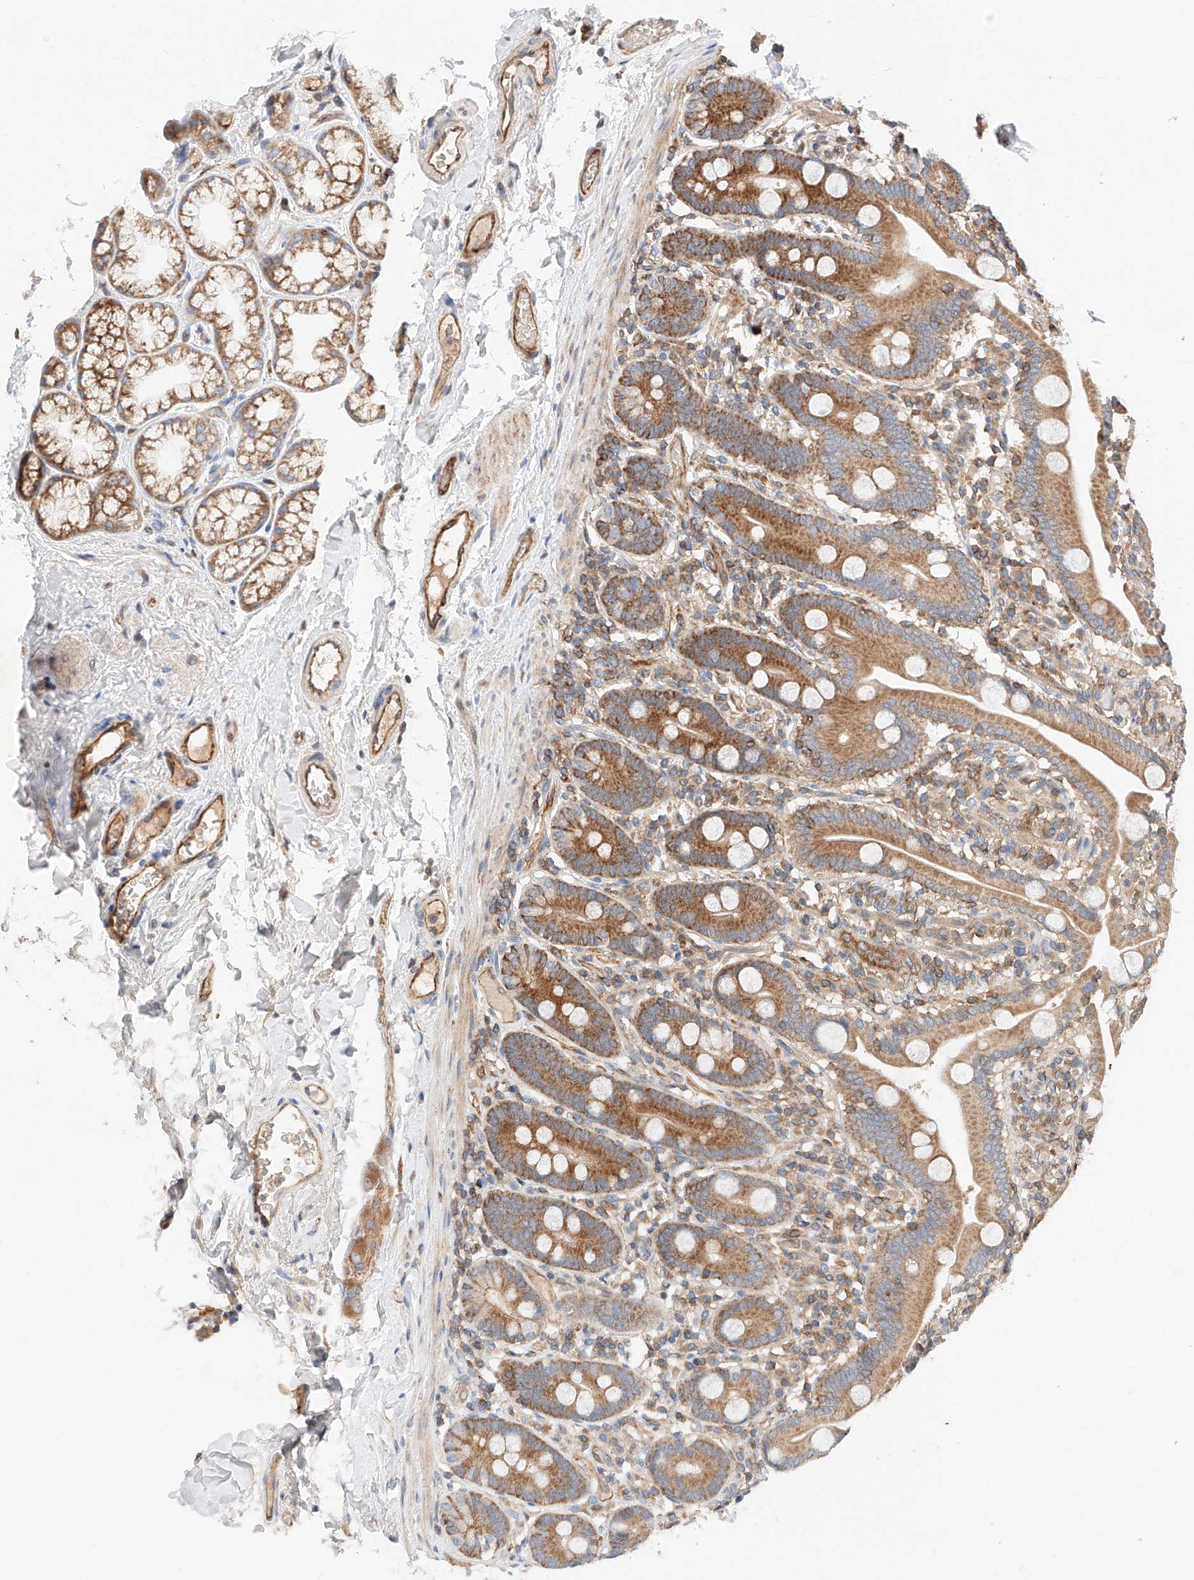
{"staining": {"intensity": "moderate", "quantity": ">75%", "location": "cytoplasmic/membranous"}, "tissue": "duodenum", "cell_type": "Glandular cells", "image_type": "normal", "snomed": [{"axis": "morphology", "description": "Normal tissue, NOS"}, {"axis": "topography", "description": "Duodenum"}], "caption": "DAB (3,3'-diaminobenzidine) immunohistochemical staining of unremarkable duodenum demonstrates moderate cytoplasmic/membranous protein staining in about >75% of glandular cells. (DAB (3,3'-diaminobenzidine) IHC, brown staining for protein, blue staining for nuclei).", "gene": "NR1D1", "patient": {"sex": "male", "age": 55}}